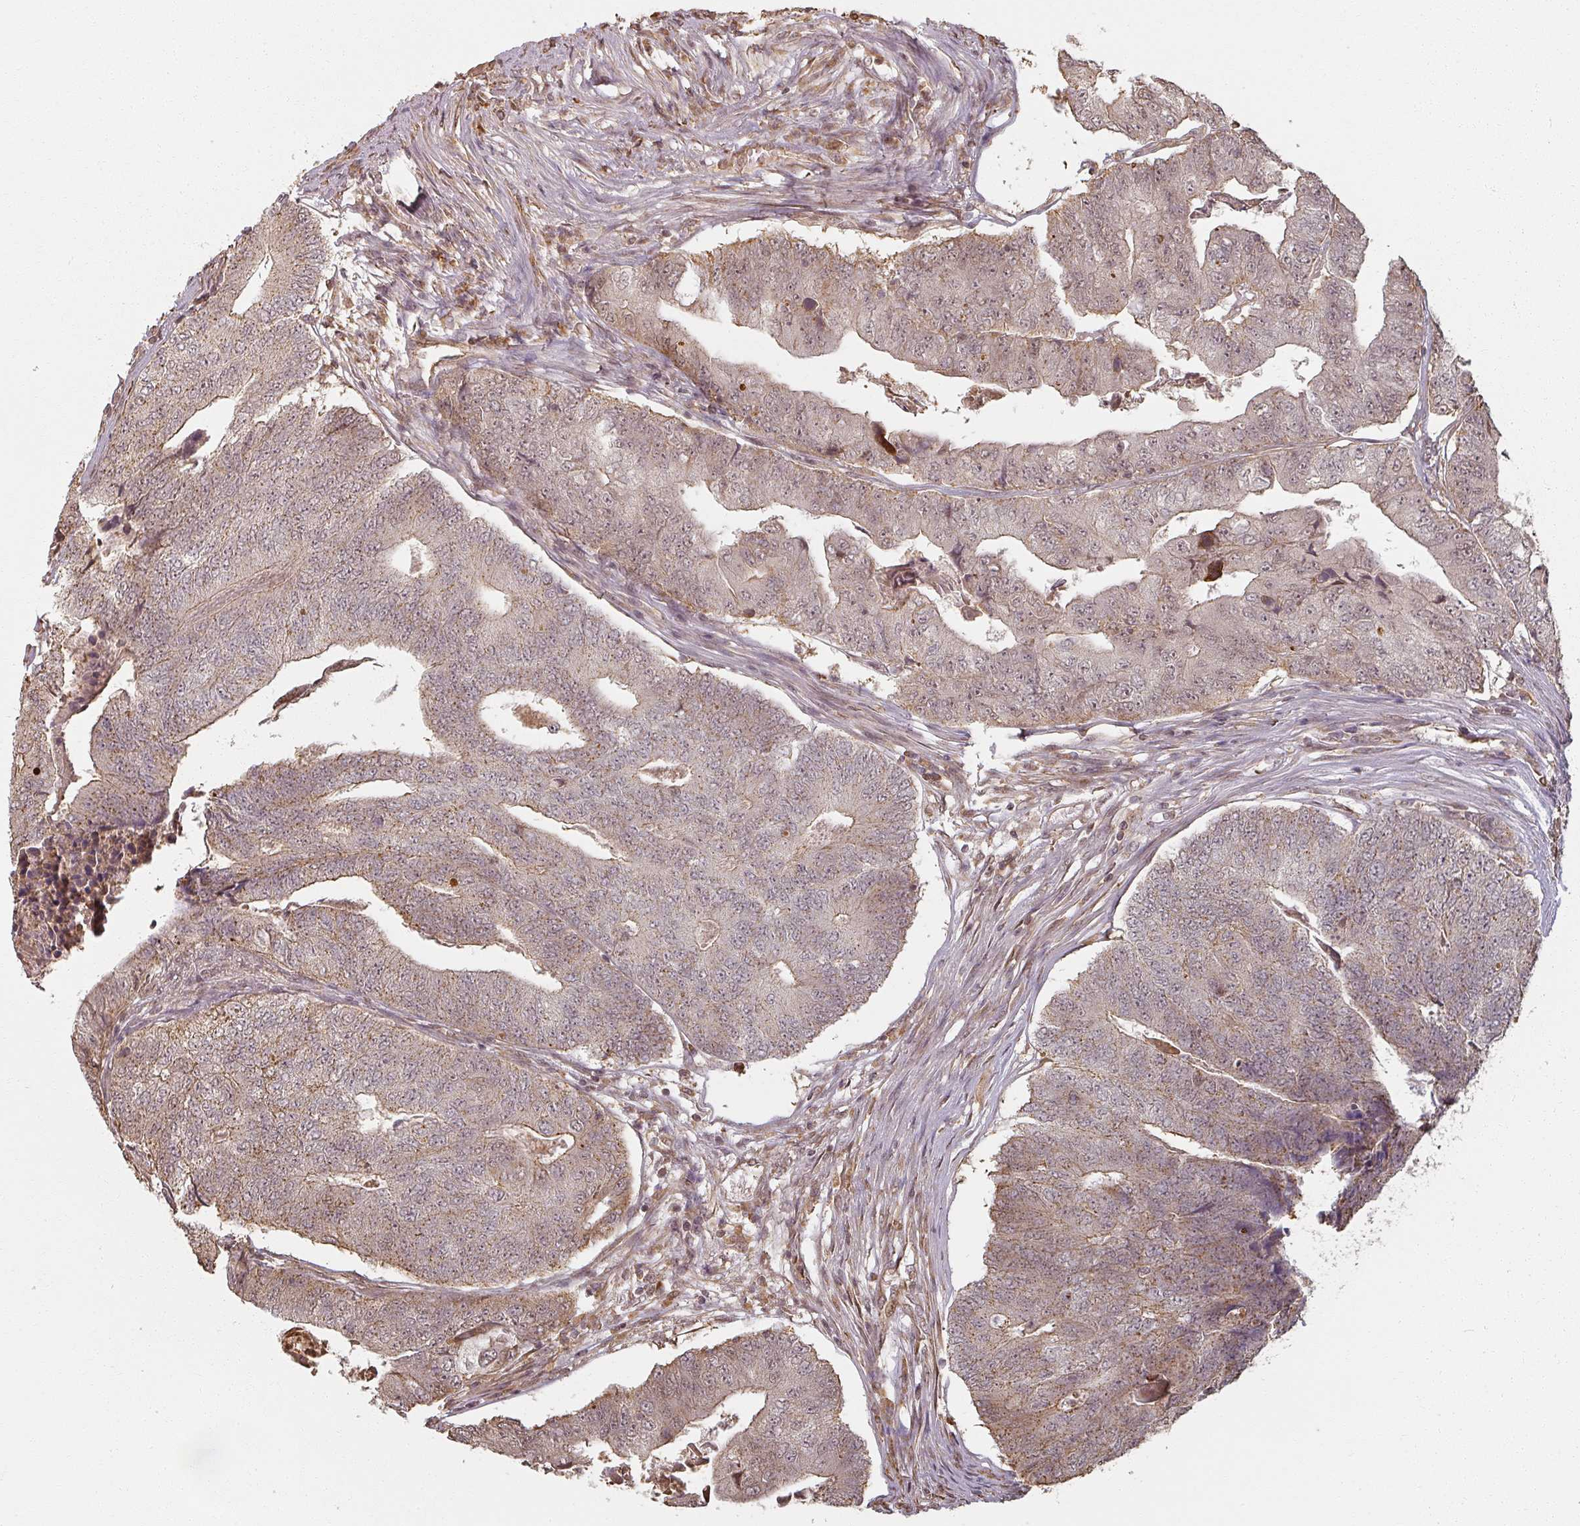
{"staining": {"intensity": "weak", "quantity": ">75%", "location": "cytoplasmic/membranous,nuclear"}, "tissue": "colorectal cancer", "cell_type": "Tumor cells", "image_type": "cancer", "snomed": [{"axis": "morphology", "description": "Adenocarcinoma, NOS"}, {"axis": "topography", "description": "Colon"}], "caption": "The micrograph demonstrates immunohistochemical staining of colorectal cancer (adenocarcinoma). There is weak cytoplasmic/membranous and nuclear staining is appreciated in approximately >75% of tumor cells. The staining was performed using DAB to visualize the protein expression in brown, while the nuclei were stained in blue with hematoxylin (Magnification: 20x).", "gene": "MED19", "patient": {"sex": "female", "age": 67}}